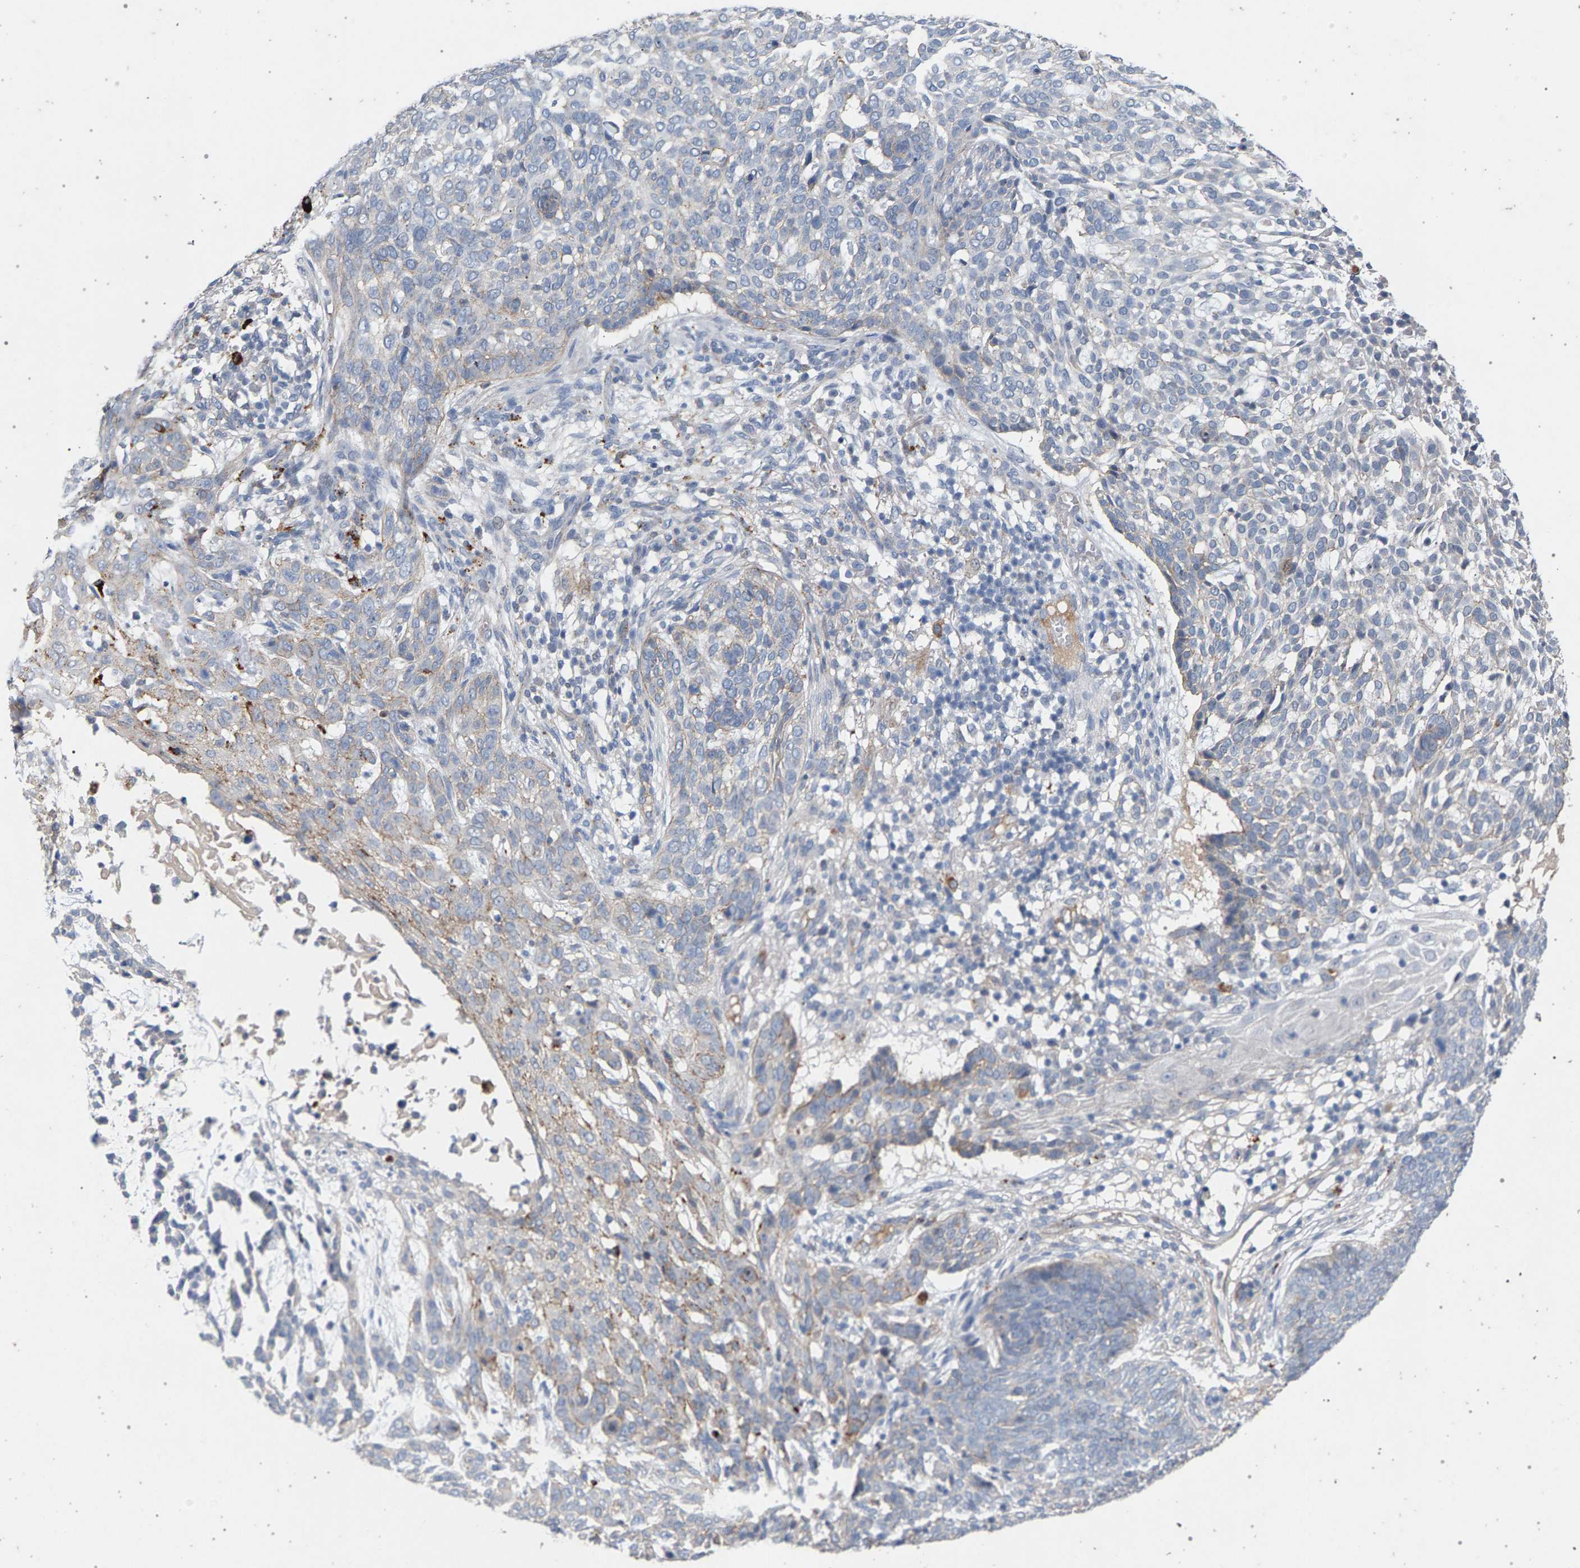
{"staining": {"intensity": "negative", "quantity": "none", "location": "none"}, "tissue": "skin cancer", "cell_type": "Tumor cells", "image_type": "cancer", "snomed": [{"axis": "morphology", "description": "Basal cell carcinoma"}, {"axis": "topography", "description": "Skin"}], "caption": "Histopathology image shows no significant protein positivity in tumor cells of basal cell carcinoma (skin).", "gene": "MAMDC2", "patient": {"sex": "female", "age": 64}}